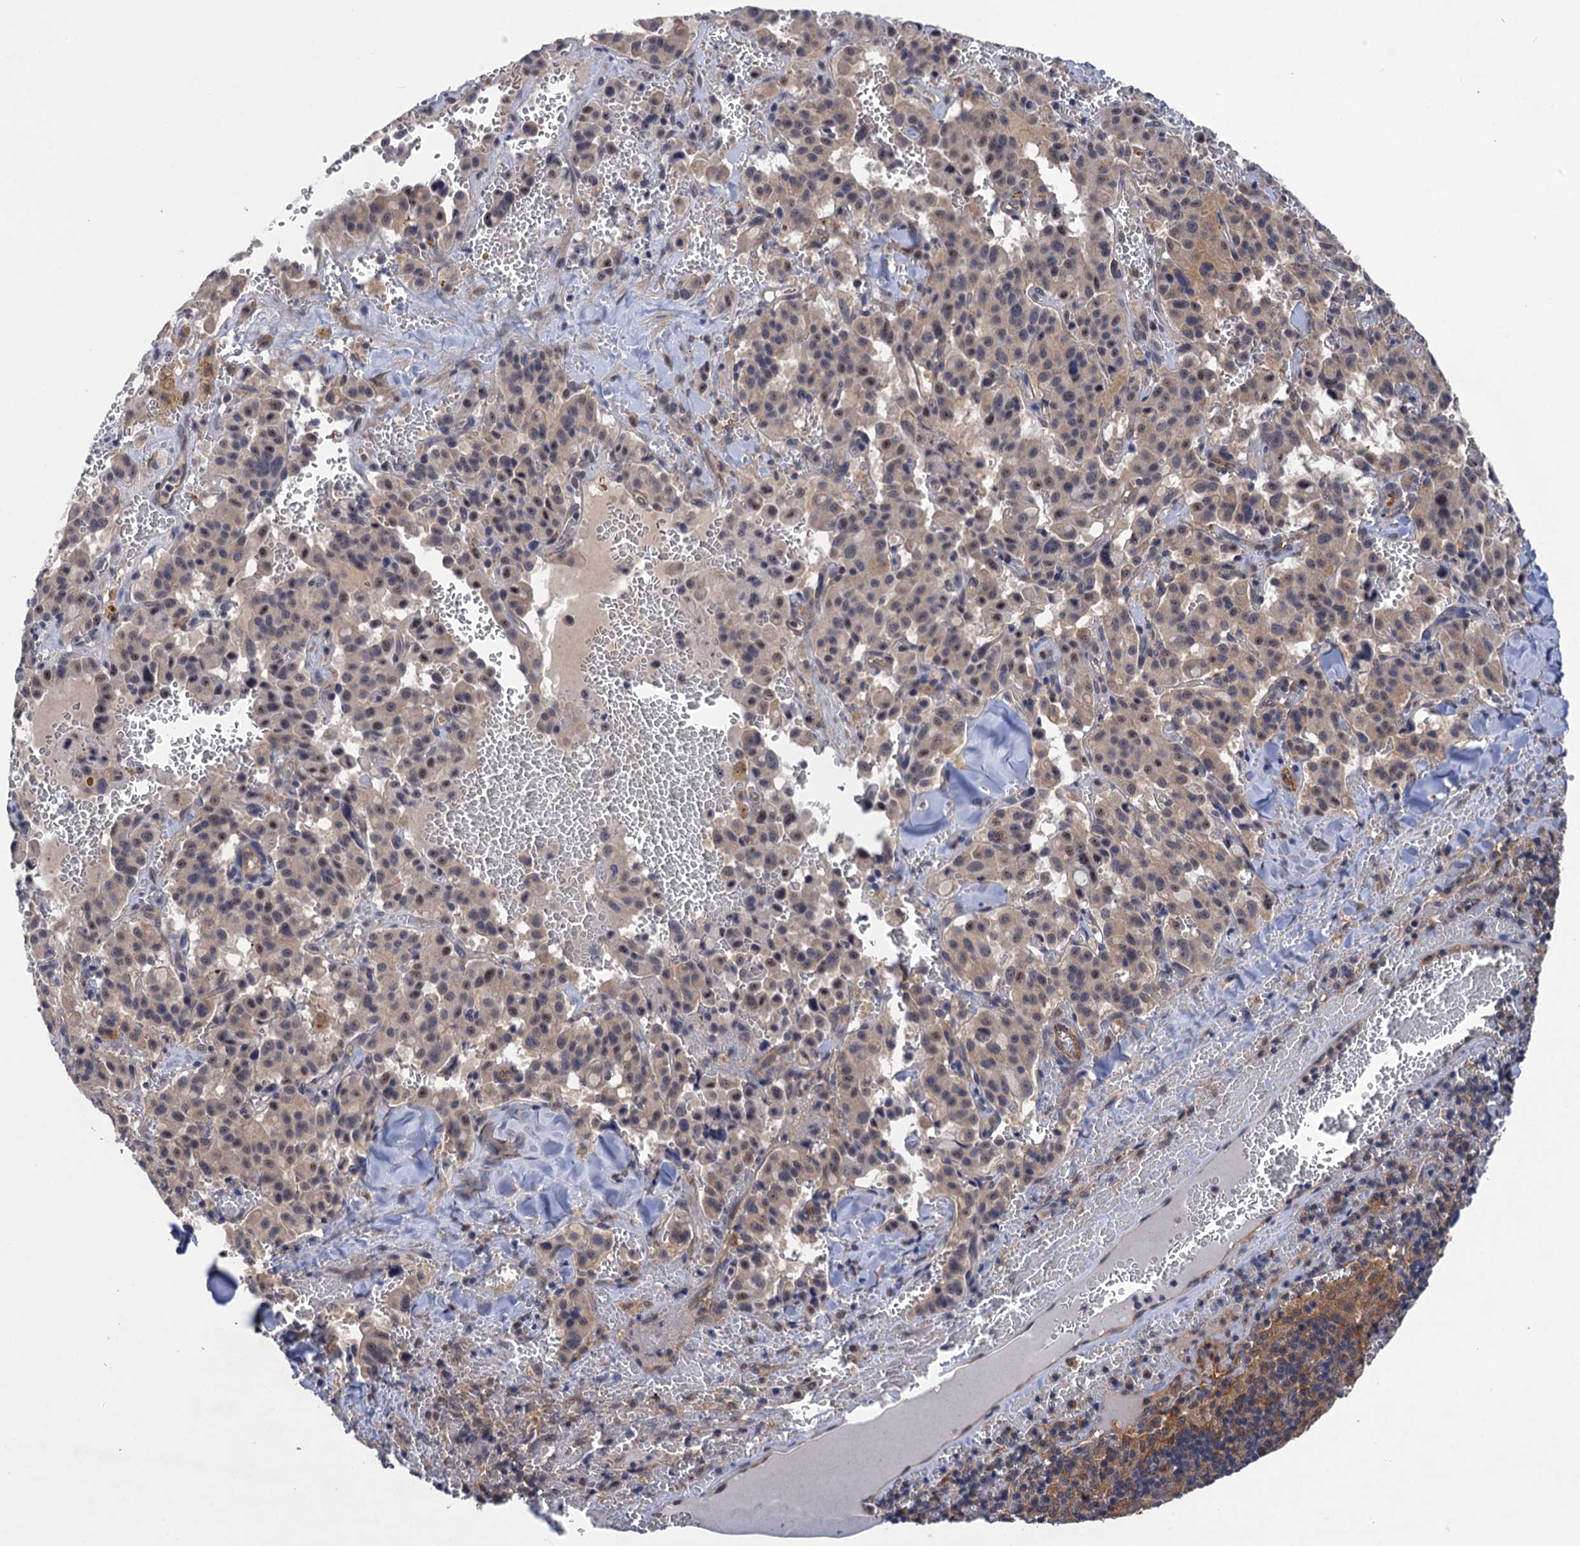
{"staining": {"intensity": "weak", "quantity": "<25%", "location": "nuclear"}, "tissue": "pancreatic cancer", "cell_type": "Tumor cells", "image_type": "cancer", "snomed": [{"axis": "morphology", "description": "Adenocarcinoma, NOS"}, {"axis": "topography", "description": "Pancreas"}], "caption": "An image of human adenocarcinoma (pancreatic) is negative for staining in tumor cells. (Immunohistochemistry (ihc), brightfield microscopy, high magnification).", "gene": "NEK8", "patient": {"sex": "male", "age": 65}}